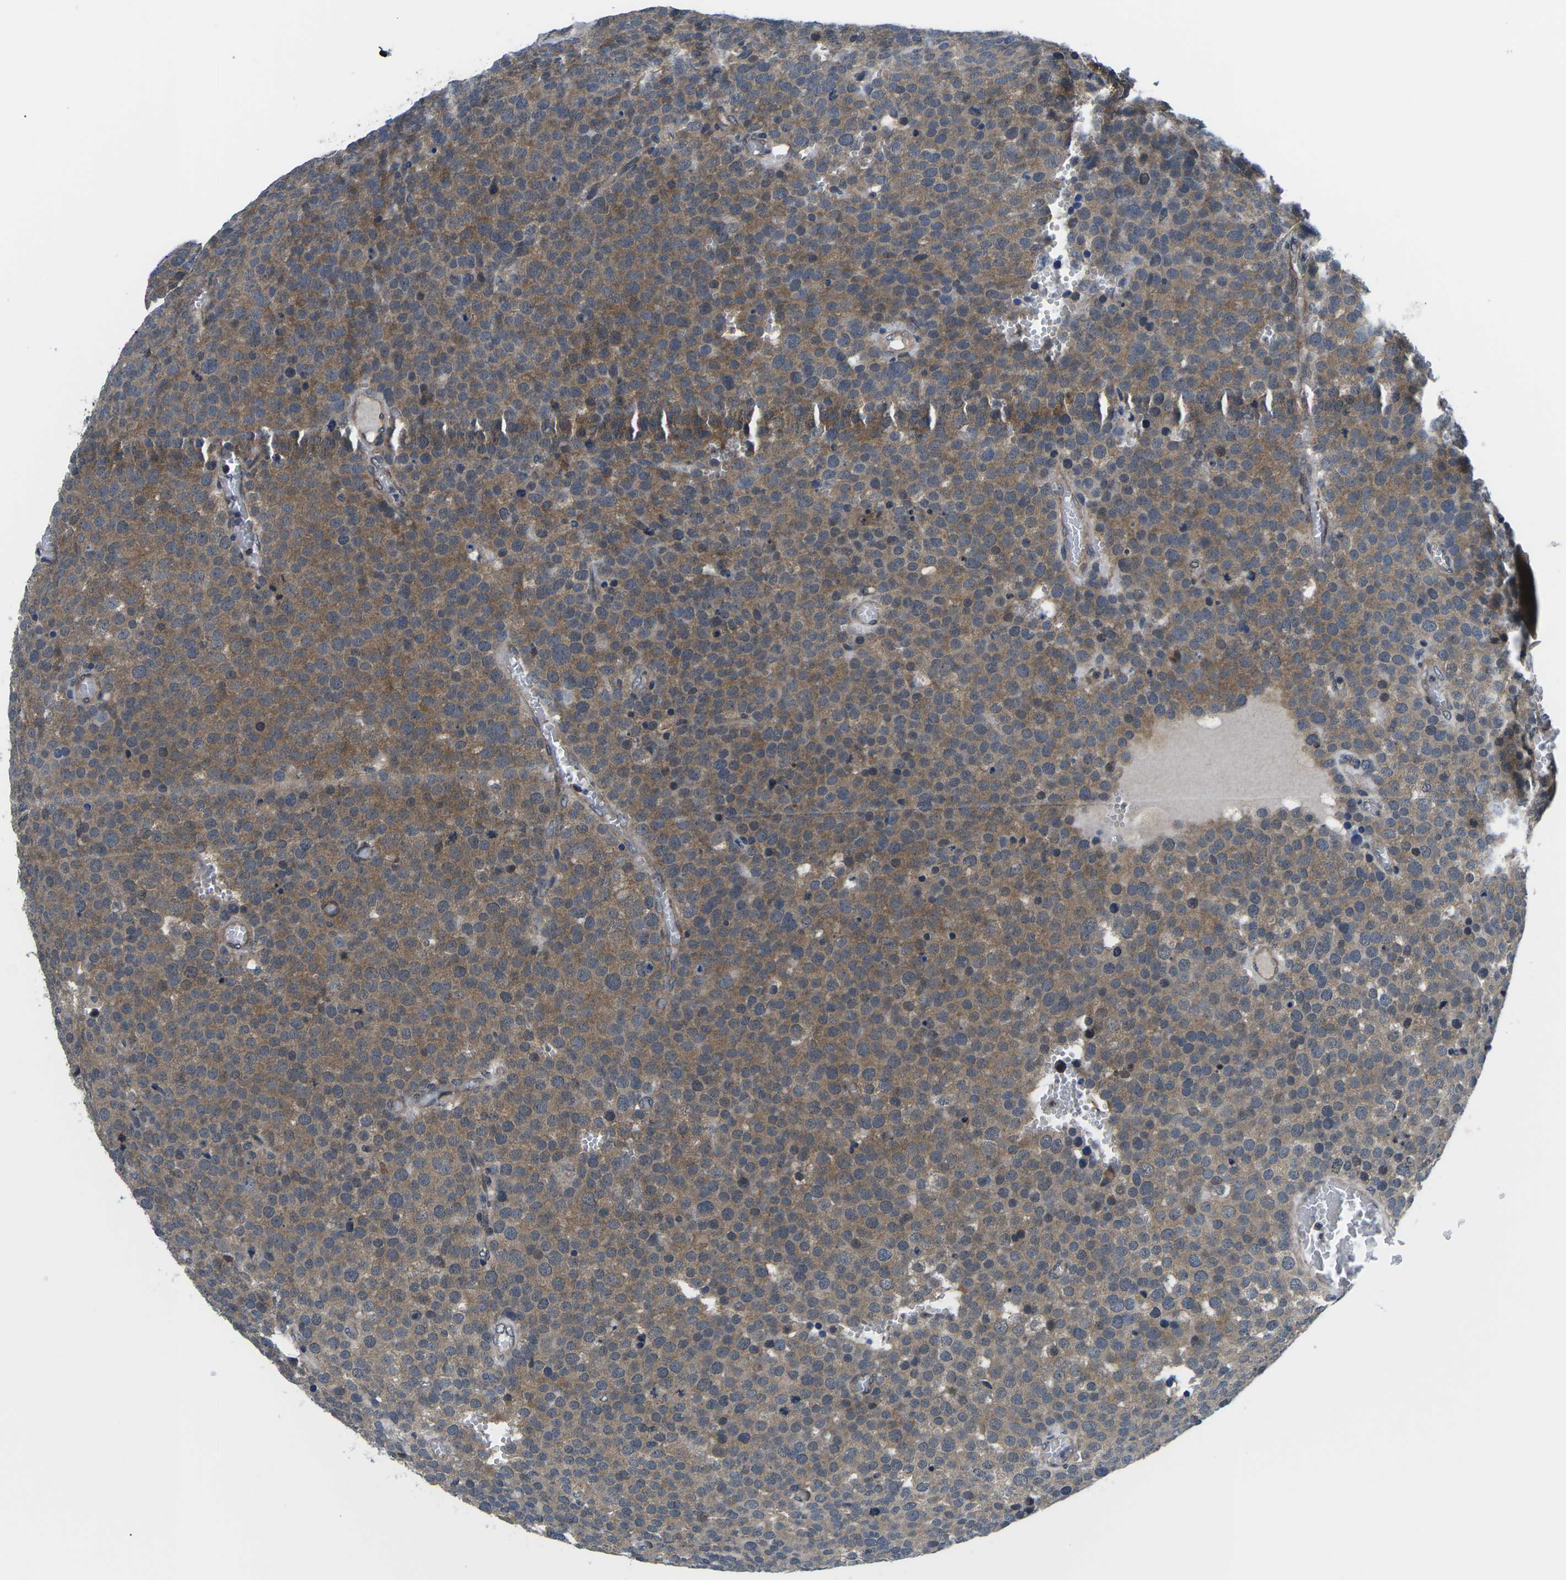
{"staining": {"intensity": "moderate", "quantity": ">75%", "location": "cytoplasmic/membranous"}, "tissue": "testis cancer", "cell_type": "Tumor cells", "image_type": "cancer", "snomed": [{"axis": "morphology", "description": "Normal tissue, NOS"}, {"axis": "morphology", "description": "Seminoma, NOS"}, {"axis": "topography", "description": "Testis"}], "caption": "Human seminoma (testis) stained with a brown dye reveals moderate cytoplasmic/membranous positive staining in approximately >75% of tumor cells.", "gene": "GSK3B", "patient": {"sex": "male", "age": 71}}